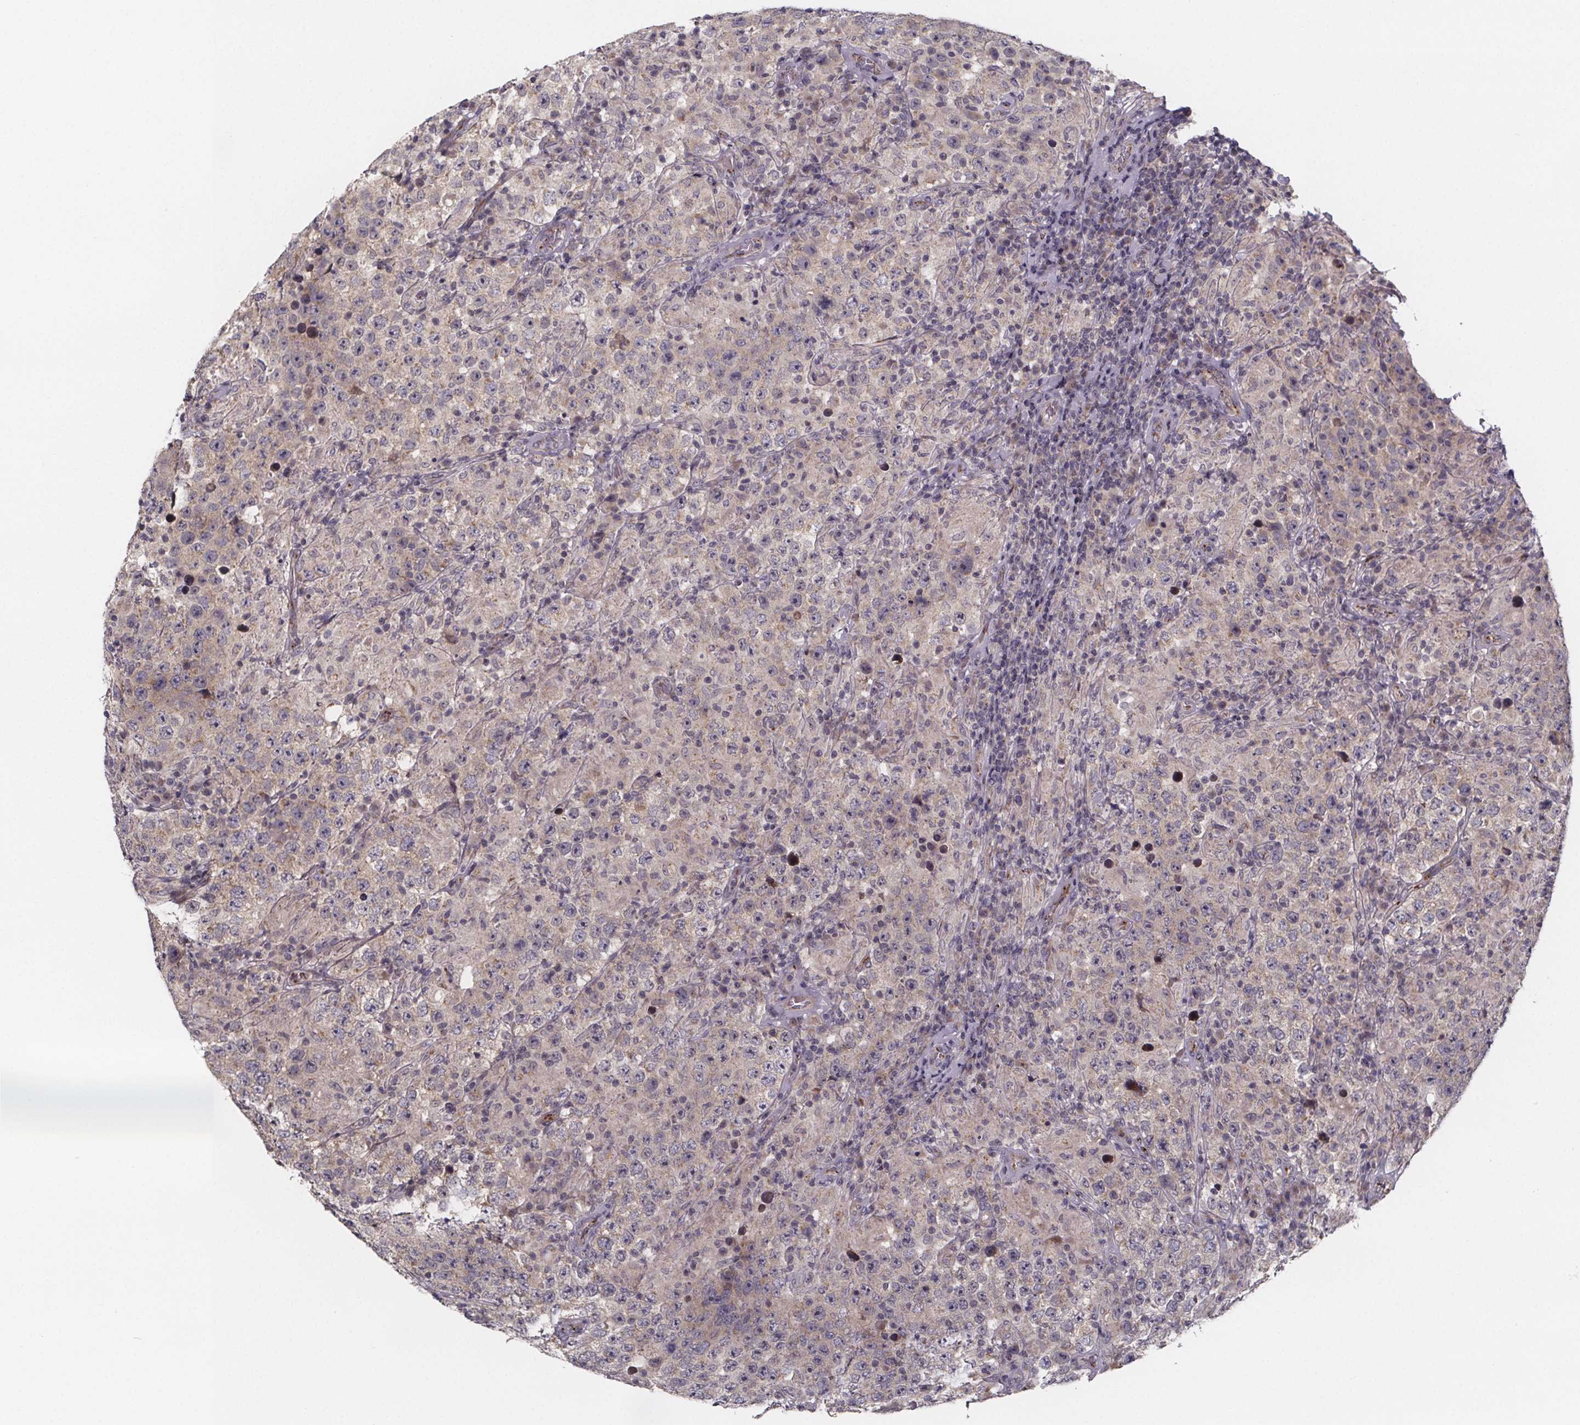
{"staining": {"intensity": "negative", "quantity": "none", "location": "none"}, "tissue": "testis cancer", "cell_type": "Tumor cells", "image_type": "cancer", "snomed": [{"axis": "morphology", "description": "Seminoma, NOS"}, {"axis": "morphology", "description": "Carcinoma, Embryonal, NOS"}, {"axis": "topography", "description": "Testis"}], "caption": "The photomicrograph shows no significant expression in tumor cells of testis cancer (embryonal carcinoma).", "gene": "NDST1", "patient": {"sex": "male", "age": 41}}